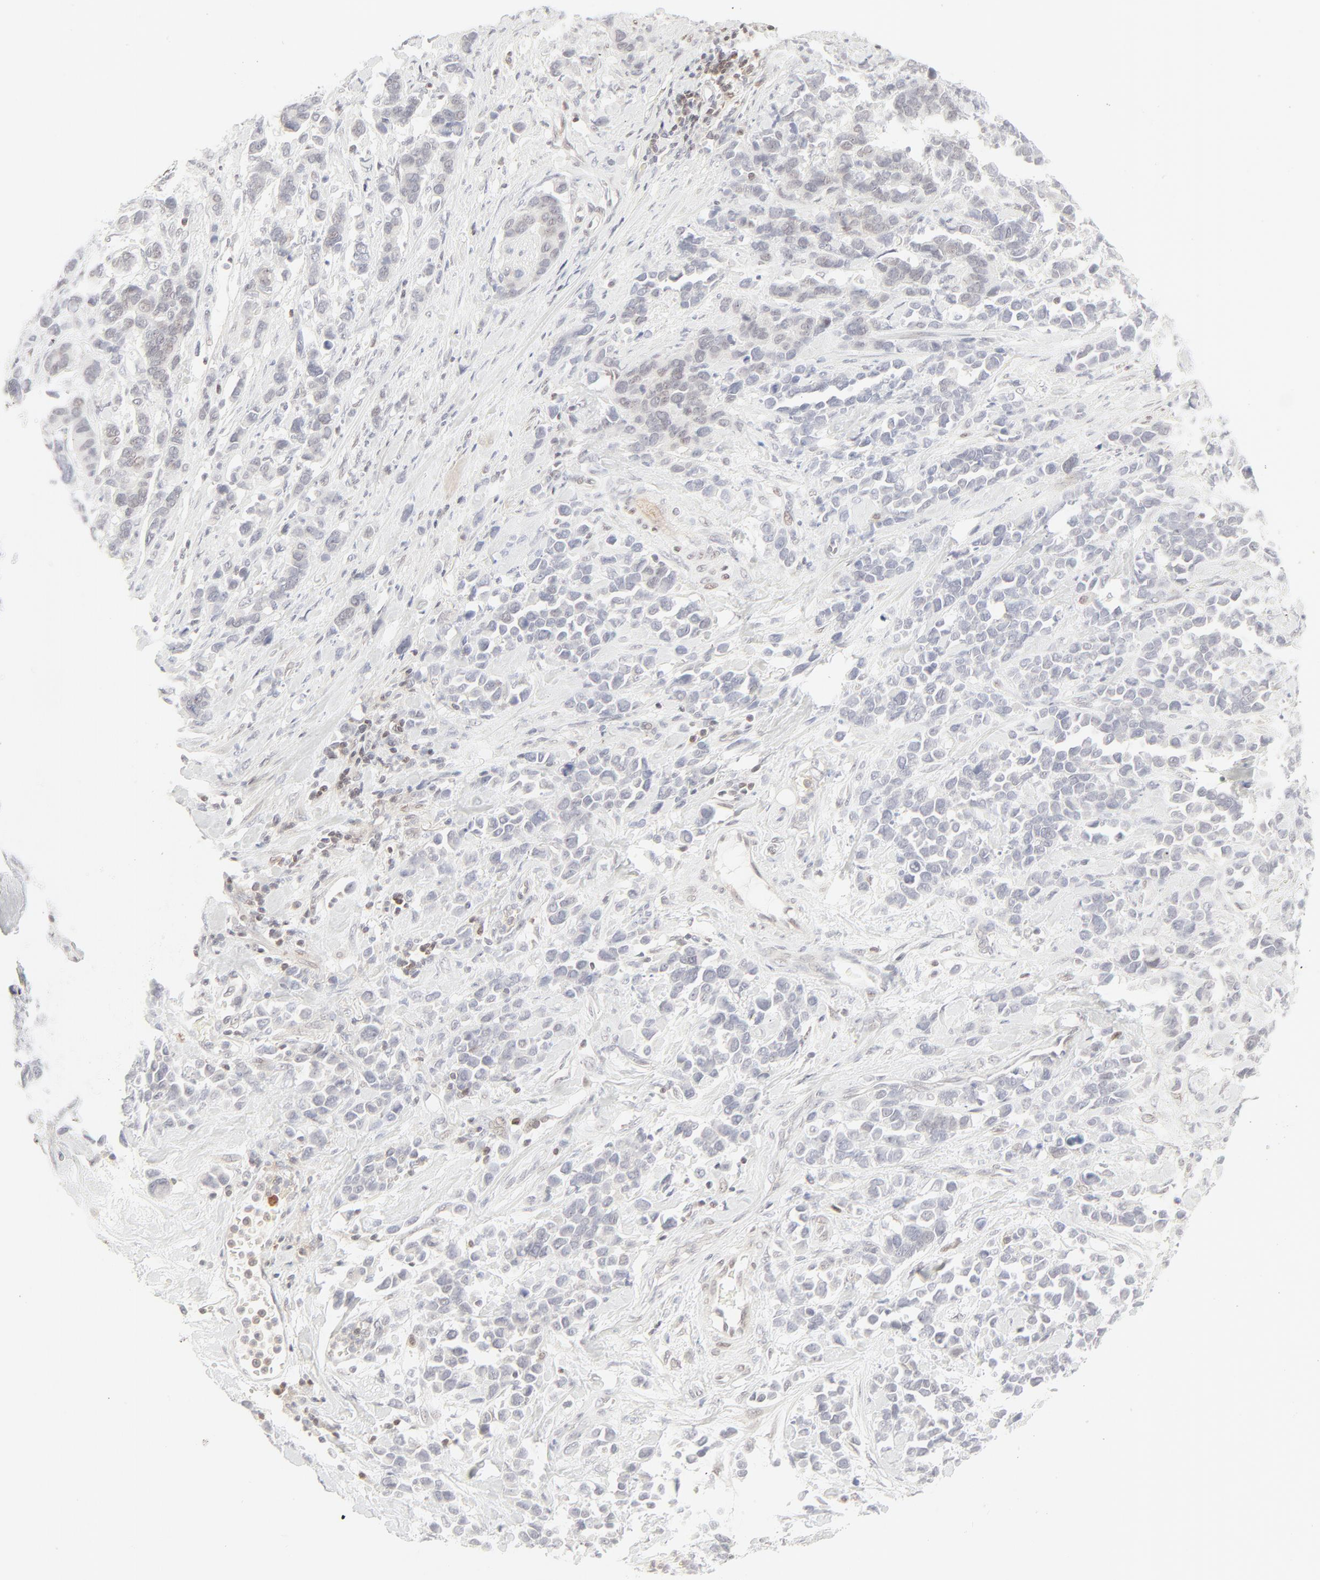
{"staining": {"intensity": "negative", "quantity": "none", "location": "none"}, "tissue": "stomach cancer", "cell_type": "Tumor cells", "image_type": "cancer", "snomed": [{"axis": "morphology", "description": "Adenocarcinoma, NOS"}, {"axis": "topography", "description": "Stomach, upper"}], "caption": "A photomicrograph of human stomach adenocarcinoma is negative for staining in tumor cells.", "gene": "PRKCB", "patient": {"sex": "male", "age": 71}}